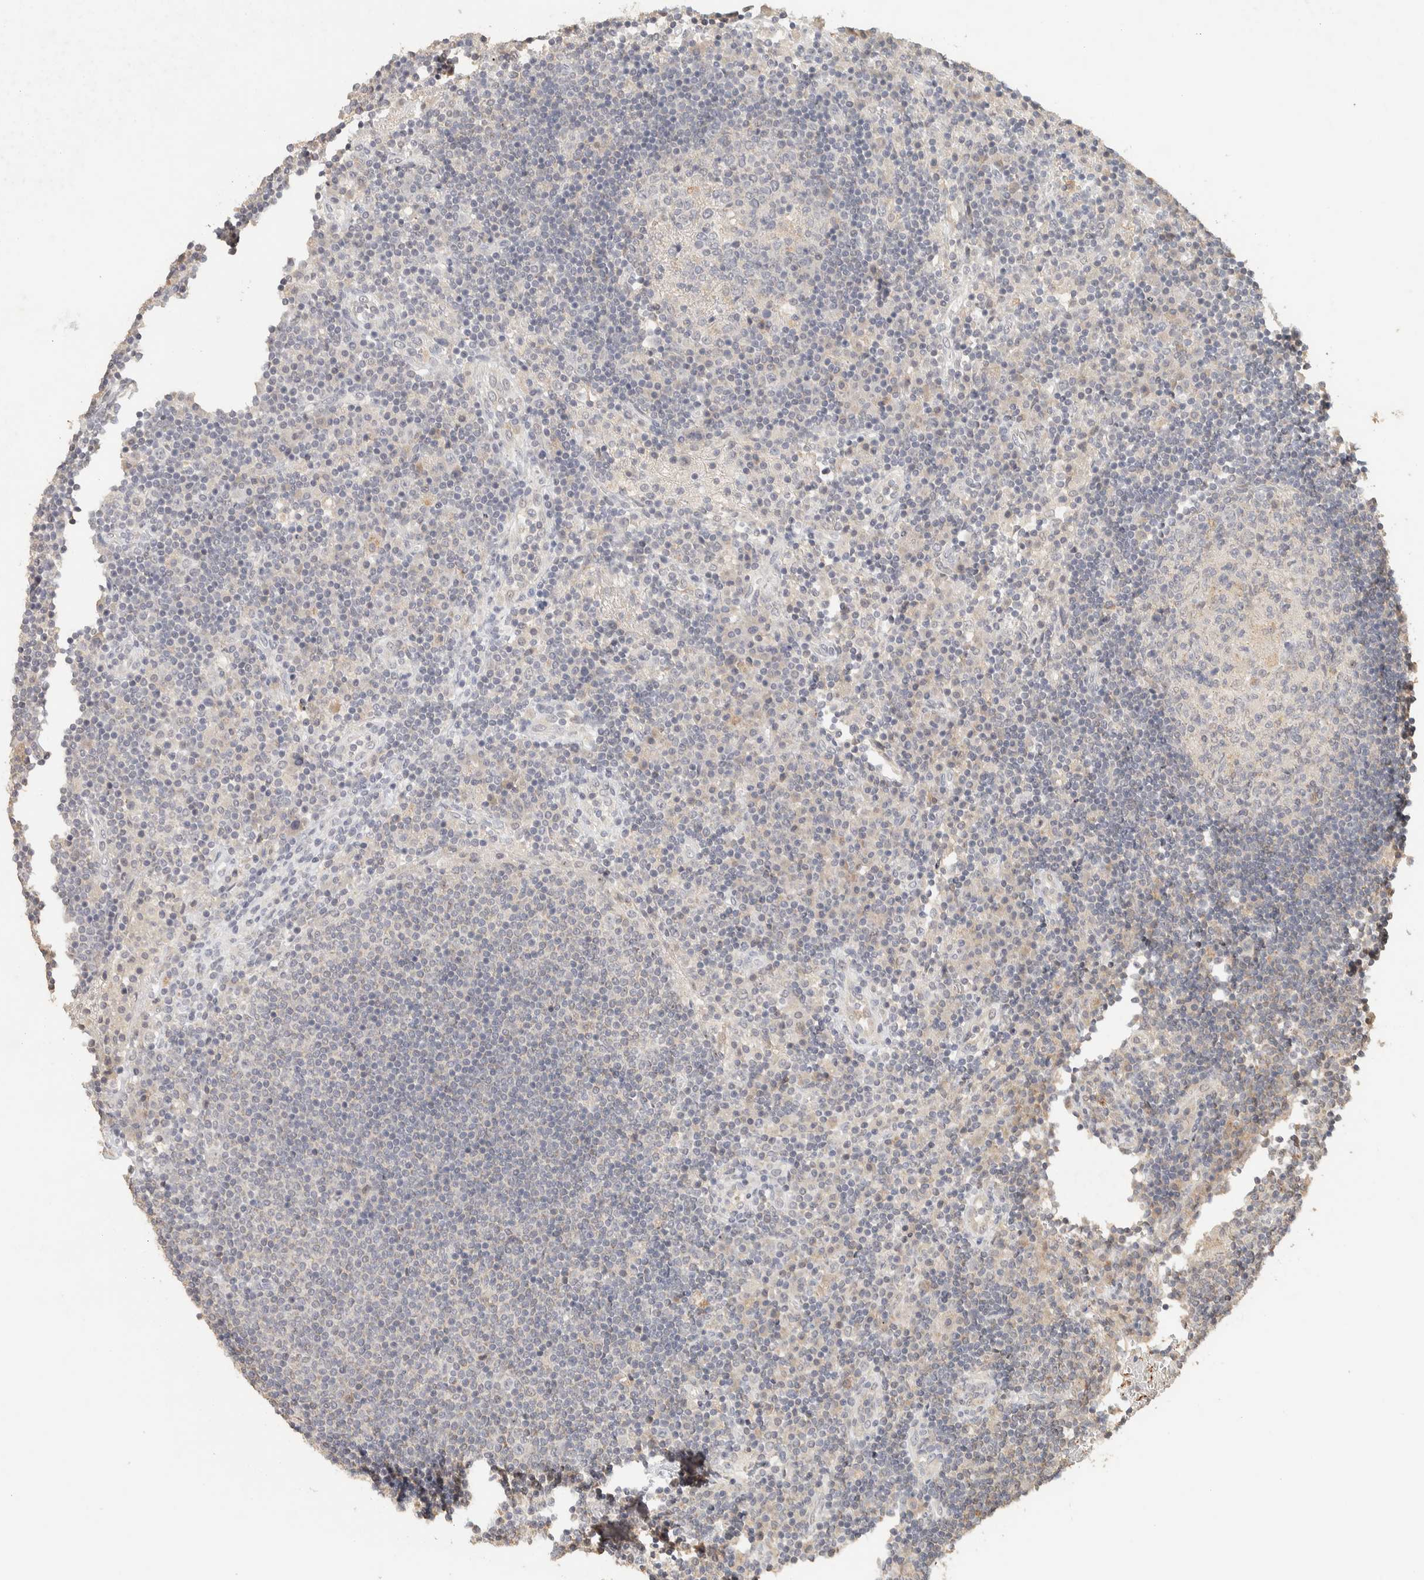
{"staining": {"intensity": "negative", "quantity": "none", "location": "none"}, "tissue": "lymph node", "cell_type": "Germinal center cells", "image_type": "normal", "snomed": [{"axis": "morphology", "description": "Normal tissue, NOS"}, {"axis": "topography", "description": "Lymph node"}], "caption": "IHC micrograph of benign lymph node: human lymph node stained with DAB demonstrates no significant protein staining in germinal center cells.", "gene": "ITPA", "patient": {"sex": "female", "age": 53}}